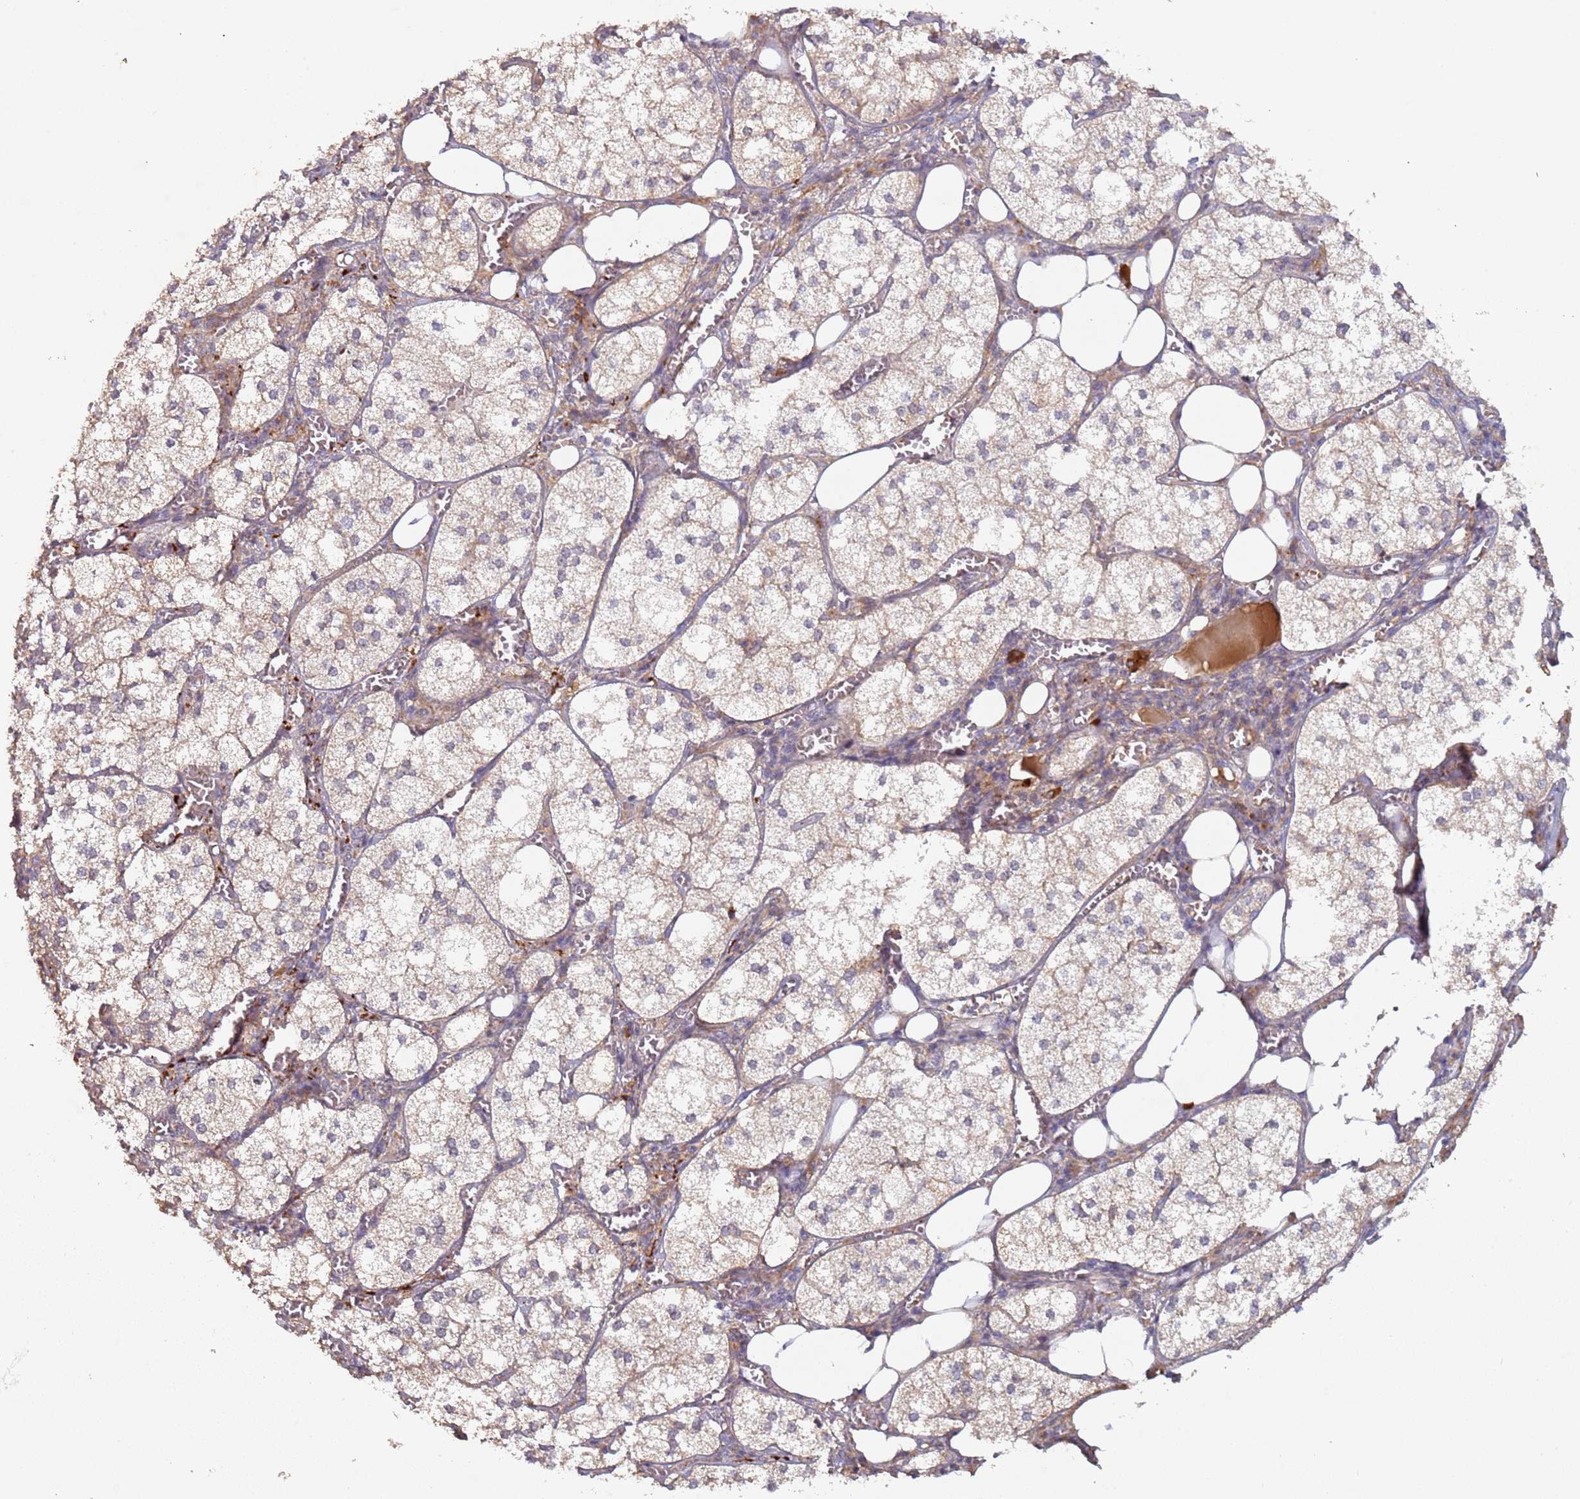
{"staining": {"intensity": "moderate", "quantity": "25%-75%", "location": "cytoplasmic/membranous"}, "tissue": "adrenal gland", "cell_type": "Glandular cells", "image_type": "normal", "snomed": [{"axis": "morphology", "description": "Normal tissue, NOS"}, {"axis": "topography", "description": "Adrenal gland"}], "caption": "Moderate cytoplasmic/membranous expression for a protein is appreciated in approximately 25%-75% of glandular cells of unremarkable adrenal gland using immunohistochemistry (IHC).", "gene": "KANSL1L", "patient": {"sex": "female", "age": 61}}